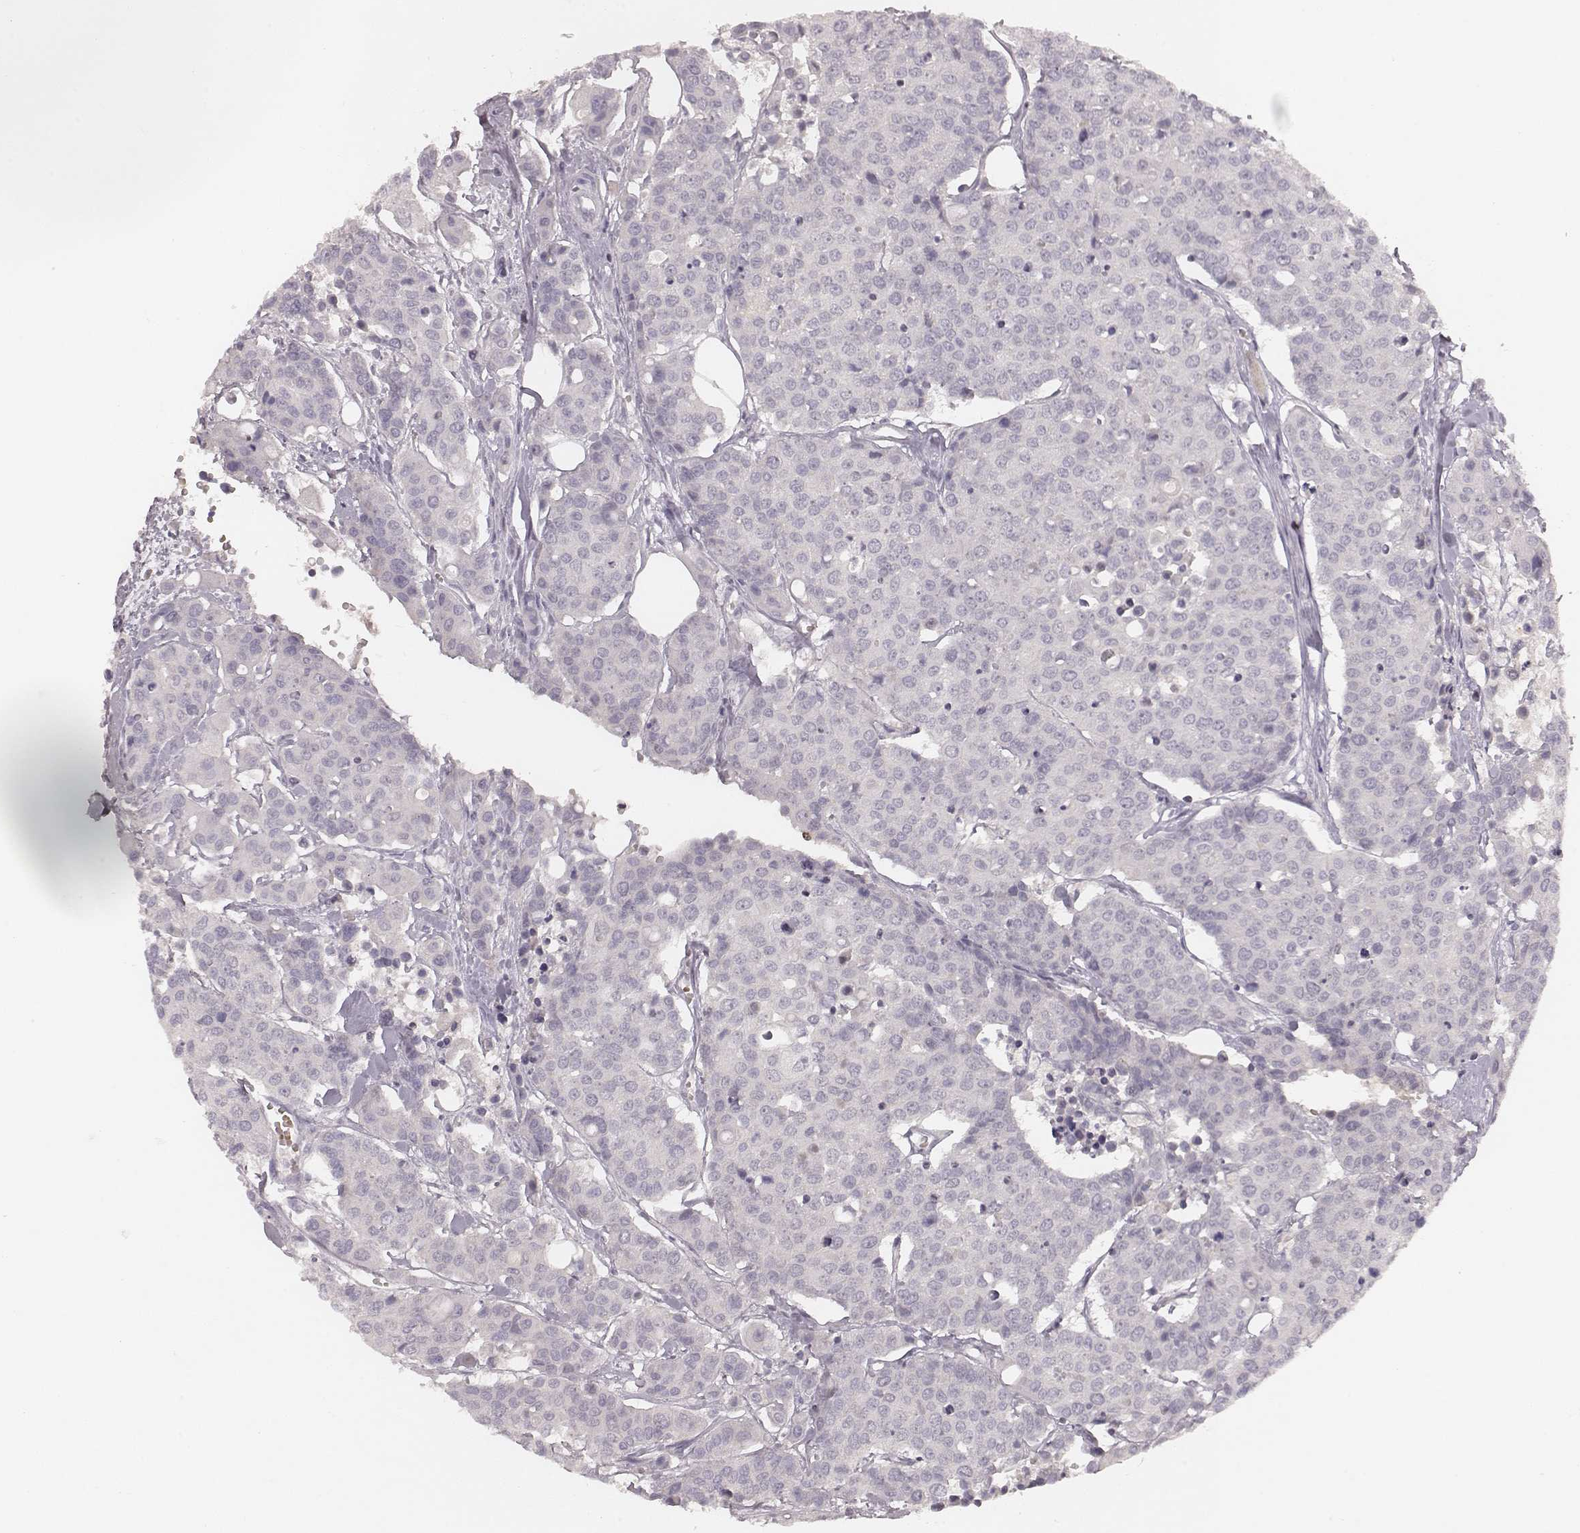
{"staining": {"intensity": "negative", "quantity": "none", "location": "none"}, "tissue": "carcinoid", "cell_type": "Tumor cells", "image_type": "cancer", "snomed": [{"axis": "morphology", "description": "Carcinoid, malignant, NOS"}, {"axis": "topography", "description": "Colon"}], "caption": "High magnification brightfield microscopy of carcinoid stained with DAB (brown) and counterstained with hematoxylin (blue): tumor cells show no significant staining. (DAB (3,3'-diaminobenzidine) immunohistochemistry with hematoxylin counter stain).", "gene": "CD8A", "patient": {"sex": "male", "age": 81}}